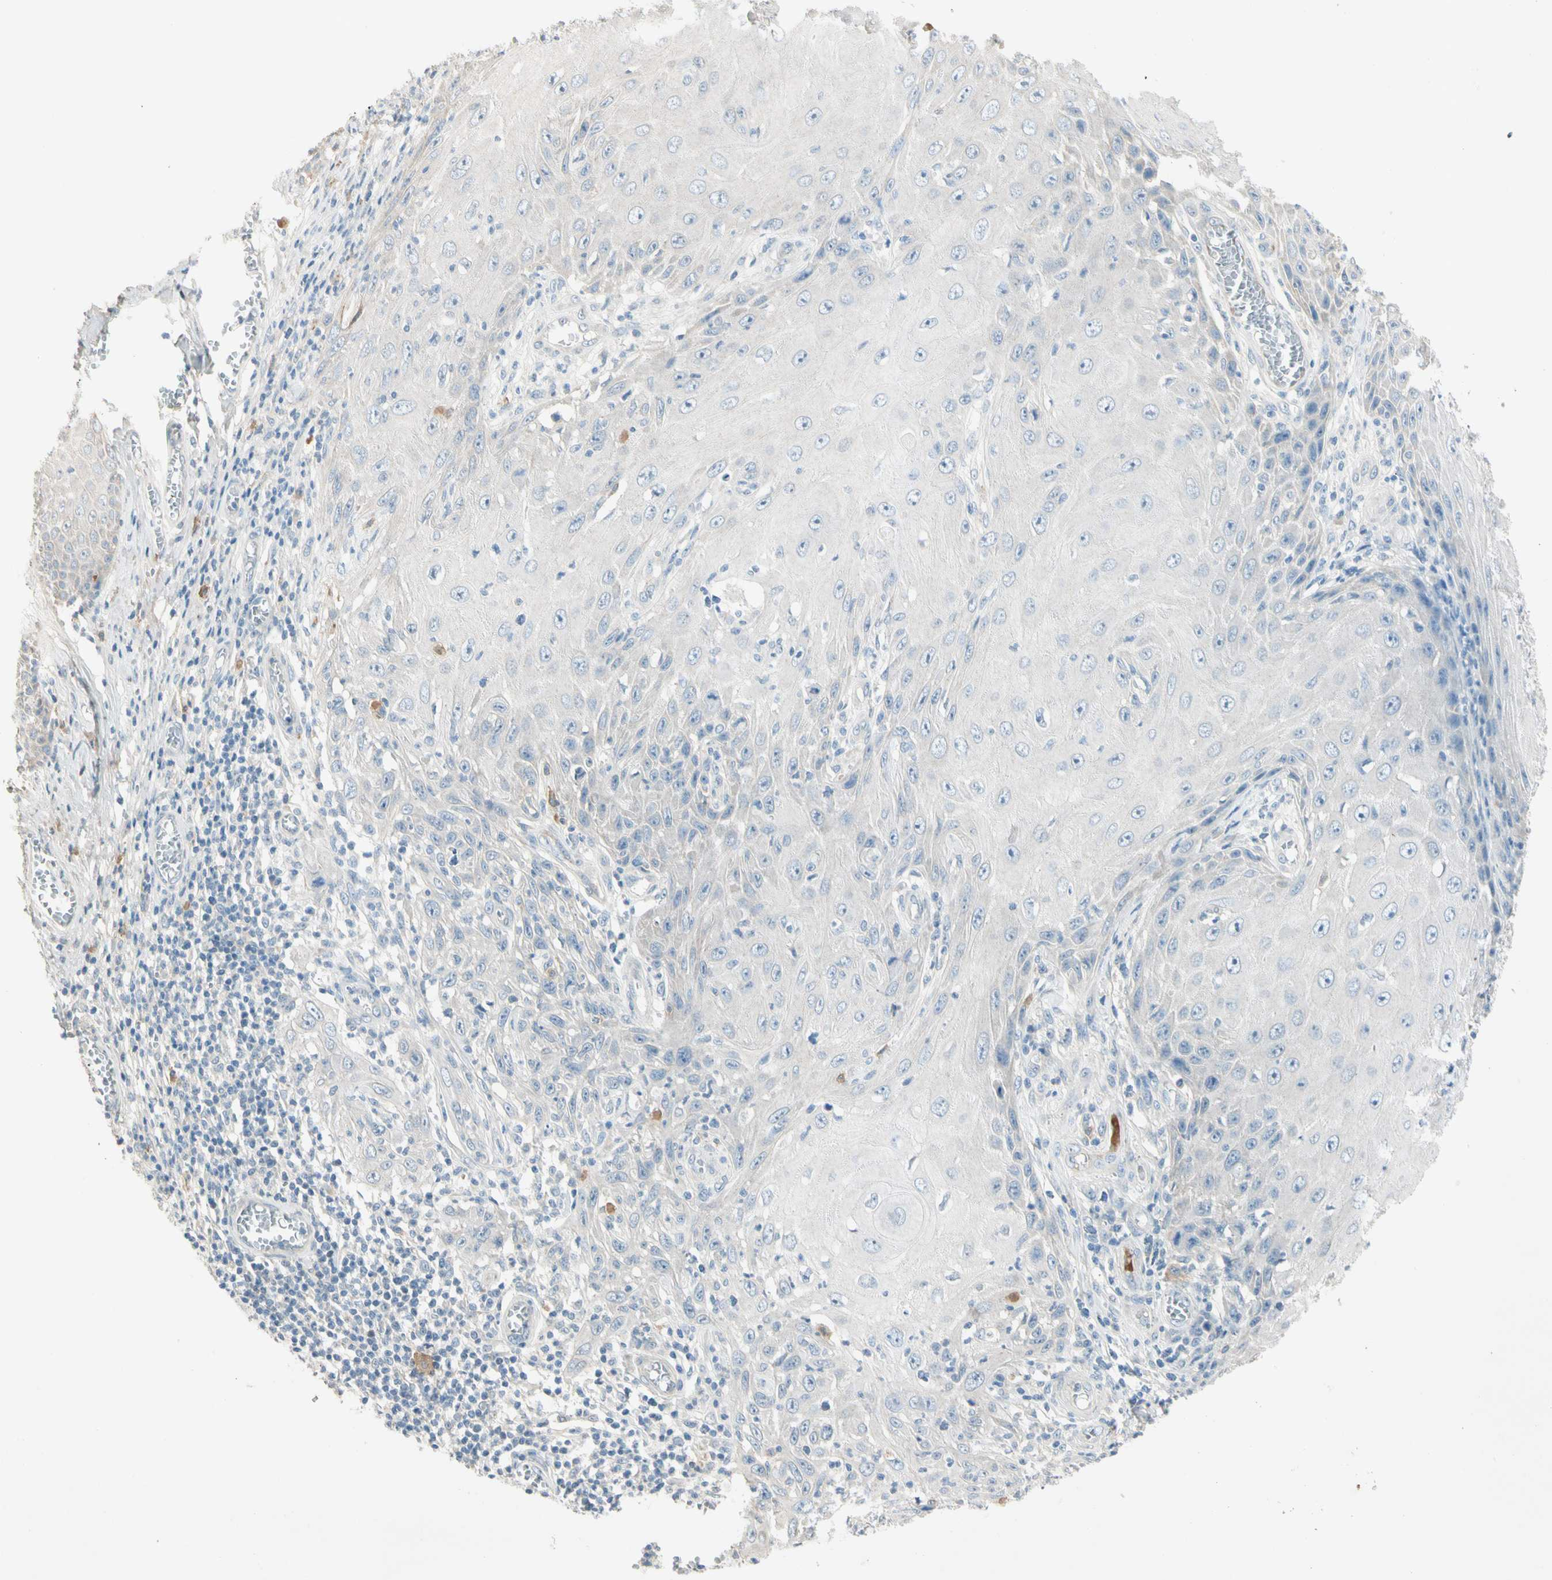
{"staining": {"intensity": "negative", "quantity": "none", "location": "none"}, "tissue": "skin cancer", "cell_type": "Tumor cells", "image_type": "cancer", "snomed": [{"axis": "morphology", "description": "Squamous cell carcinoma, NOS"}, {"axis": "topography", "description": "Skin"}], "caption": "DAB immunohistochemical staining of squamous cell carcinoma (skin) demonstrates no significant expression in tumor cells. (DAB IHC visualized using brightfield microscopy, high magnification).", "gene": "SERPIND1", "patient": {"sex": "female", "age": 73}}